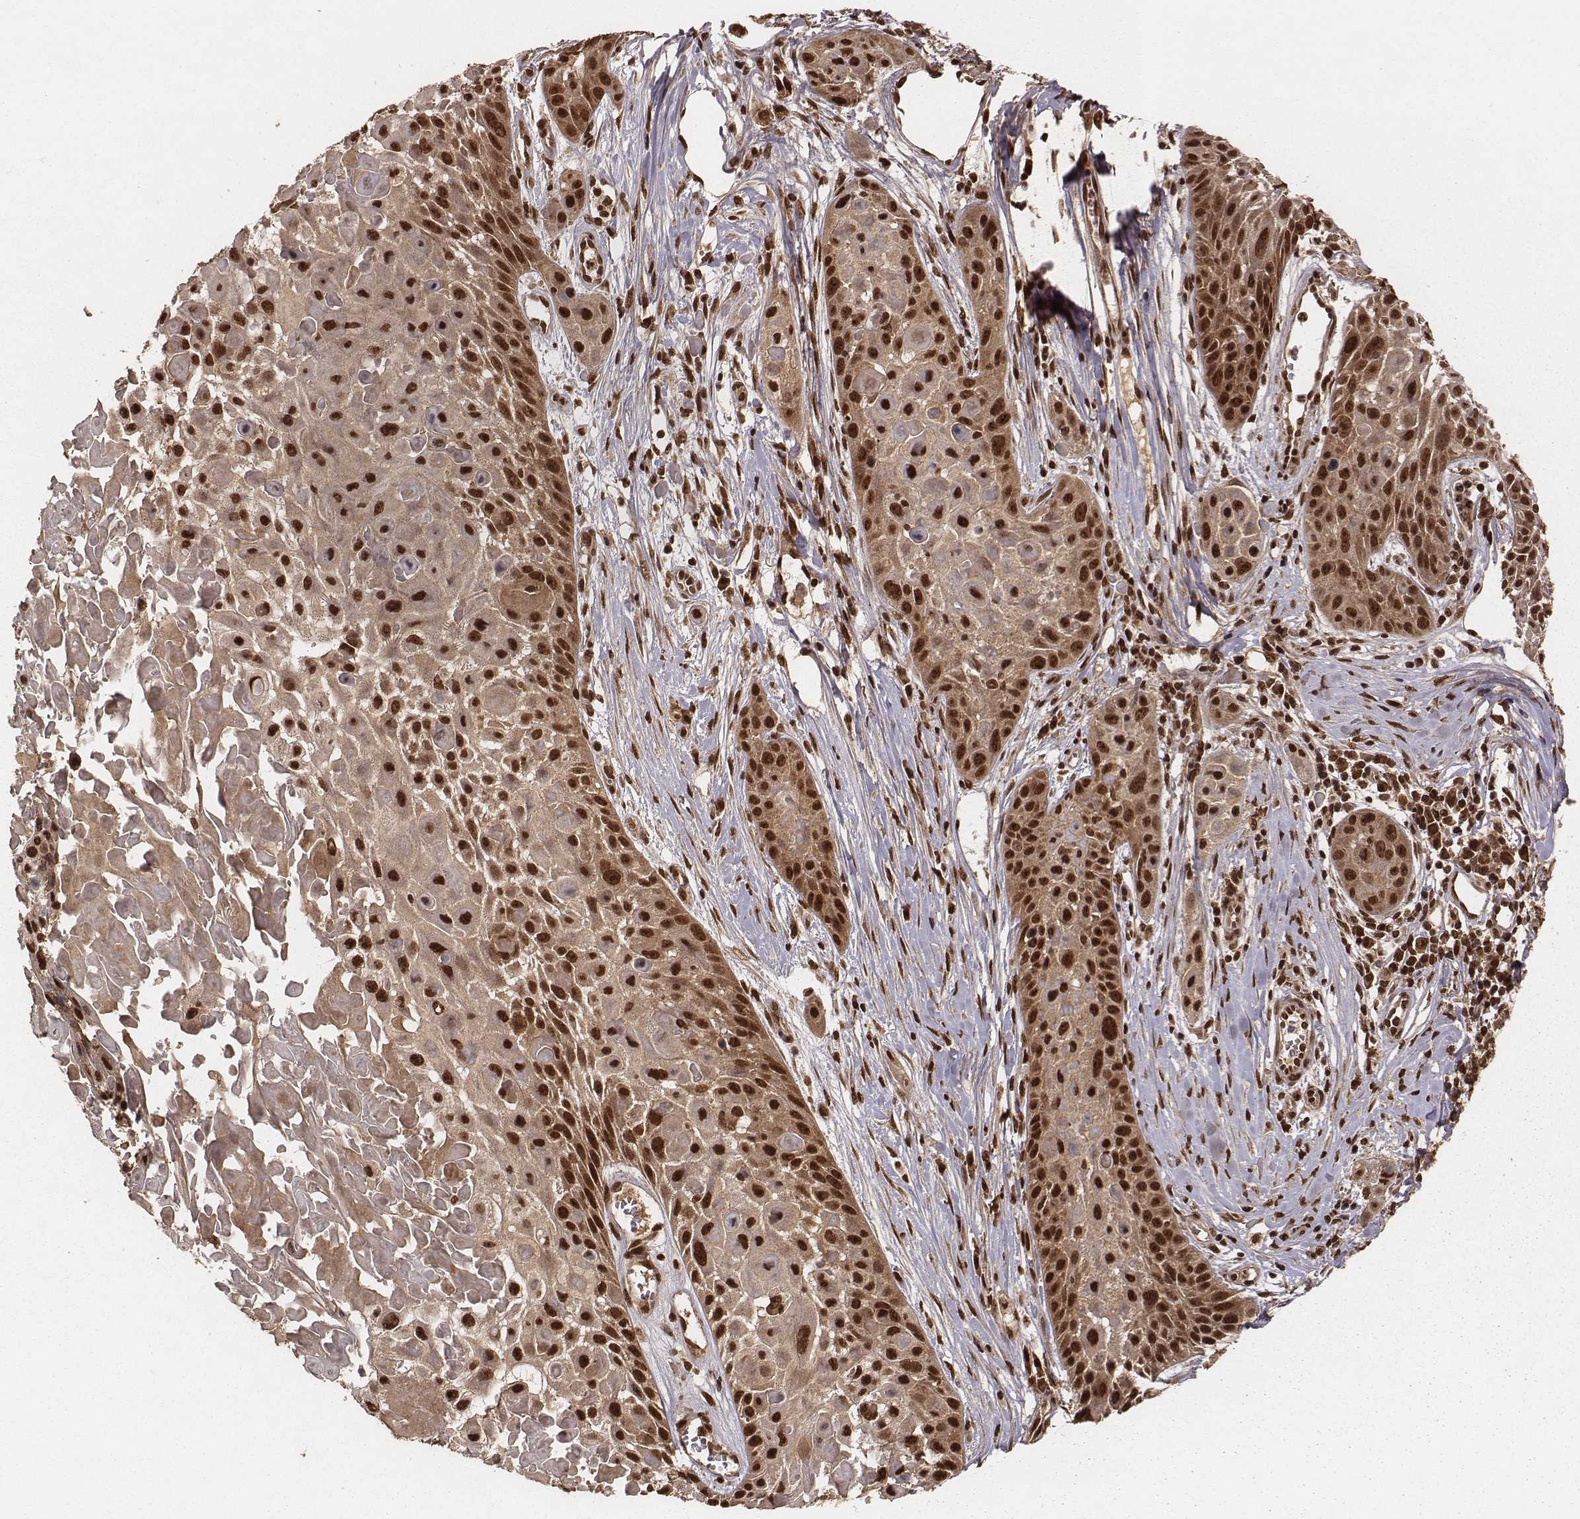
{"staining": {"intensity": "strong", "quantity": ">75%", "location": "cytoplasmic/membranous,nuclear"}, "tissue": "skin cancer", "cell_type": "Tumor cells", "image_type": "cancer", "snomed": [{"axis": "morphology", "description": "Squamous cell carcinoma, NOS"}, {"axis": "topography", "description": "Skin"}, {"axis": "topography", "description": "Anal"}], "caption": "This is a histology image of immunohistochemistry staining of squamous cell carcinoma (skin), which shows strong staining in the cytoplasmic/membranous and nuclear of tumor cells.", "gene": "NFX1", "patient": {"sex": "female", "age": 75}}